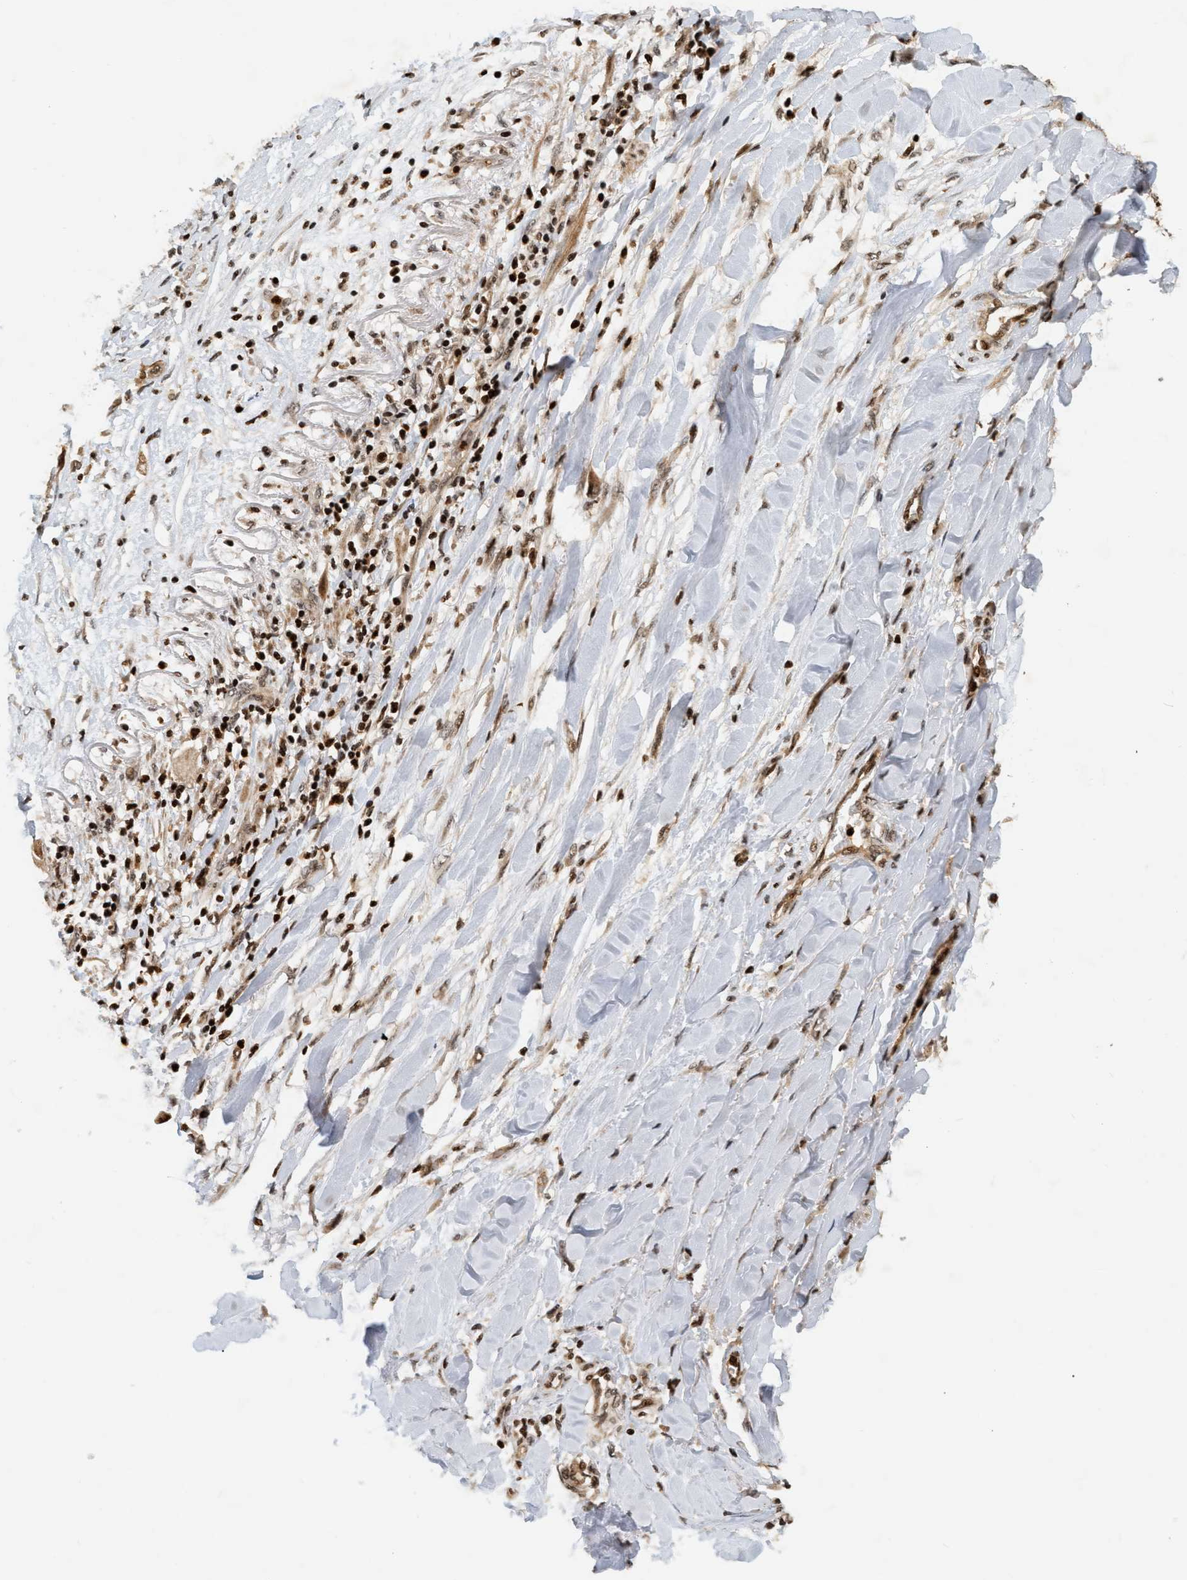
{"staining": {"intensity": "moderate", "quantity": ">75%", "location": "cytoplasmic/membranous,nuclear"}, "tissue": "lung cancer", "cell_type": "Tumor cells", "image_type": "cancer", "snomed": [{"axis": "morphology", "description": "Squamous cell carcinoma, NOS"}, {"axis": "topography", "description": "Lung"}], "caption": "Immunohistochemical staining of squamous cell carcinoma (lung) demonstrates medium levels of moderate cytoplasmic/membranous and nuclear positivity in approximately >75% of tumor cells. (DAB IHC, brown staining for protein, blue staining for nuclei).", "gene": "NFE2L2", "patient": {"sex": "female", "age": 47}}